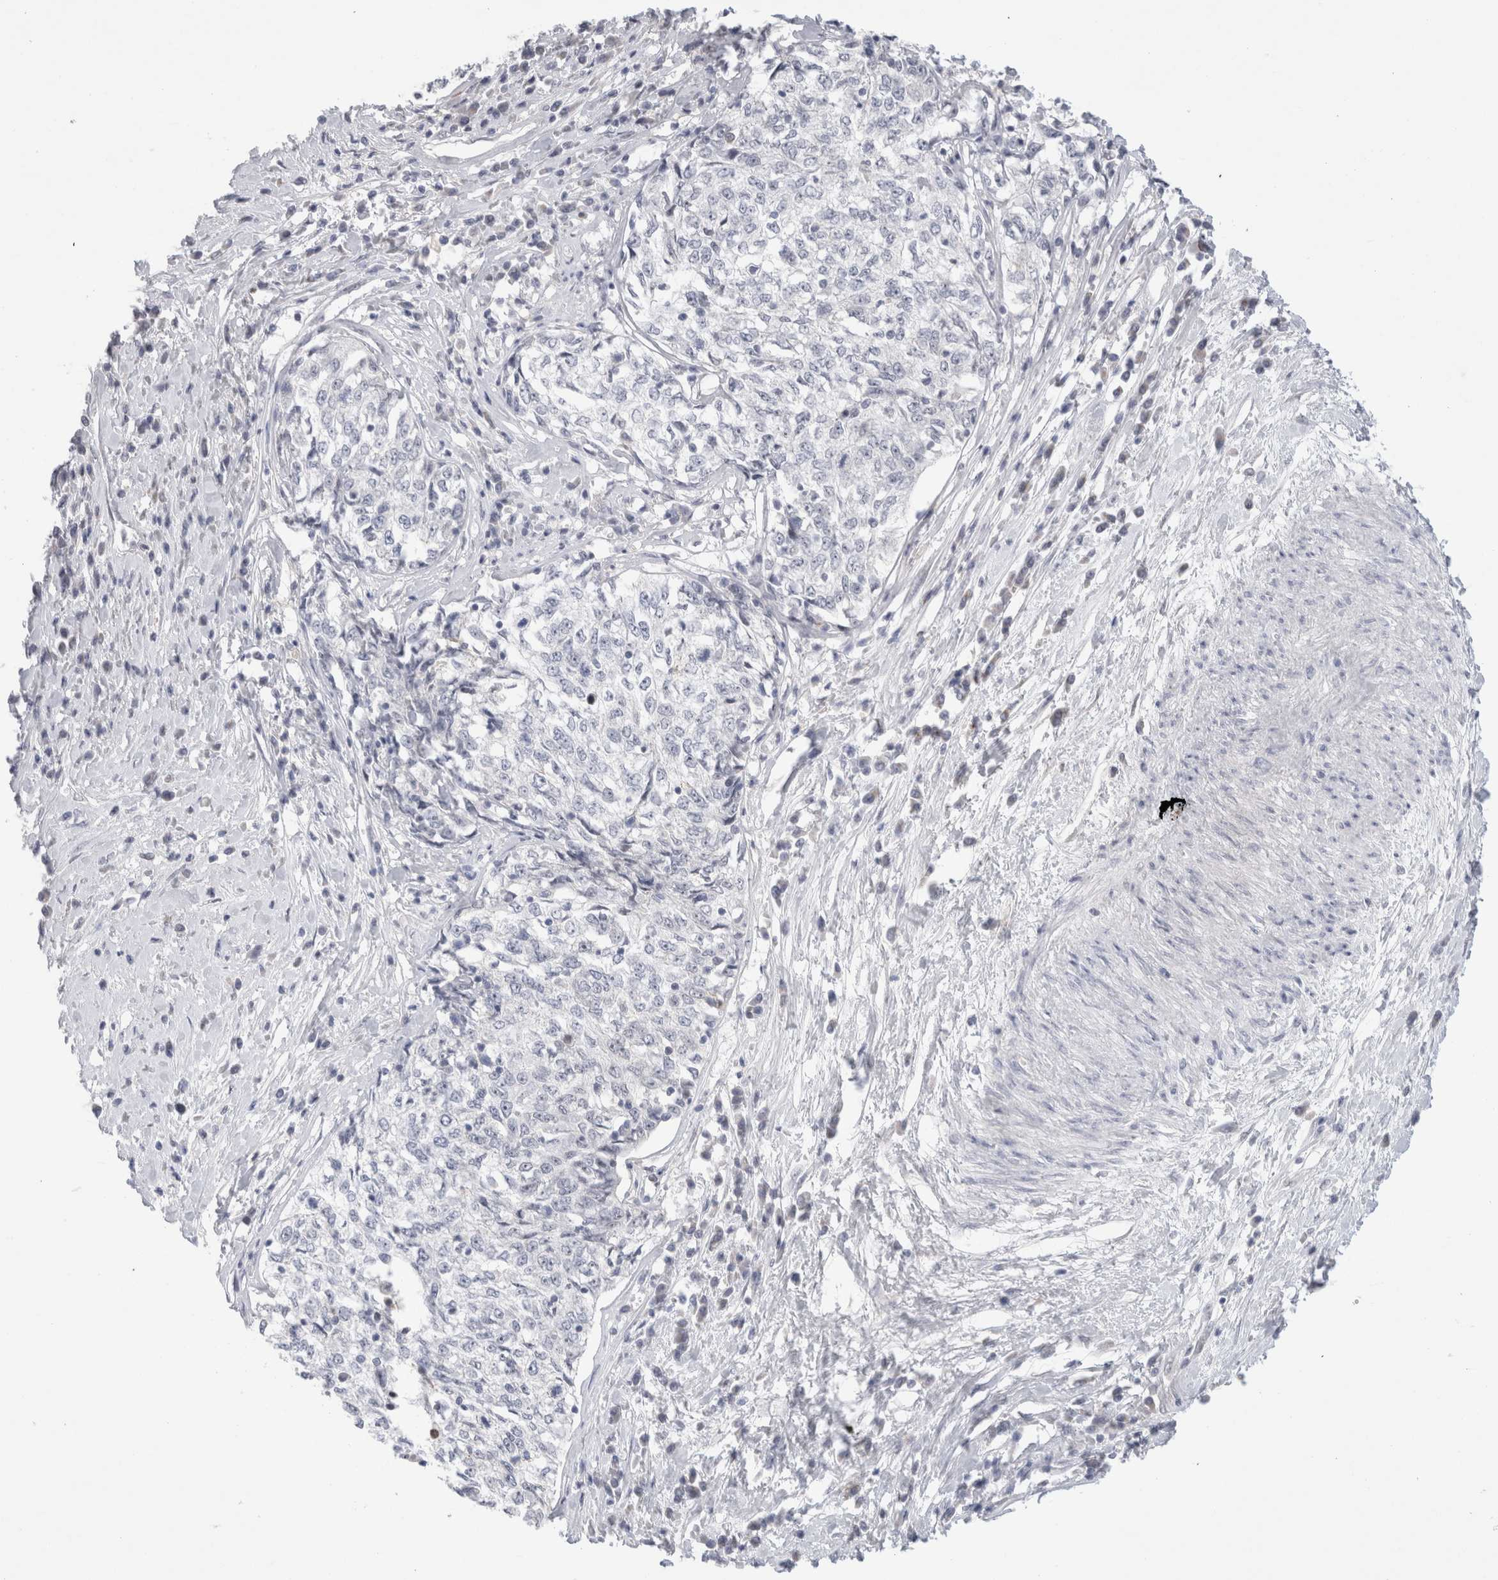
{"staining": {"intensity": "negative", "quantity": "none", "location": "none"}, "tissue": "cervical cancer", "cell_type": "Tumor cells", "image_type": "cancer", "snomed": [{"axis": "morphology", "description": "Squamous cell carcinoma, NOS"}, {"axis": "topography", "description": "Cervix"}], "caption": "Immunohistochemical staining of human cervical cancer (squamous cell carcinoma) reveals no significant expression in tumor cells.", "gene": "CERS5", "patient": {"sex": "female", "age": 57}}